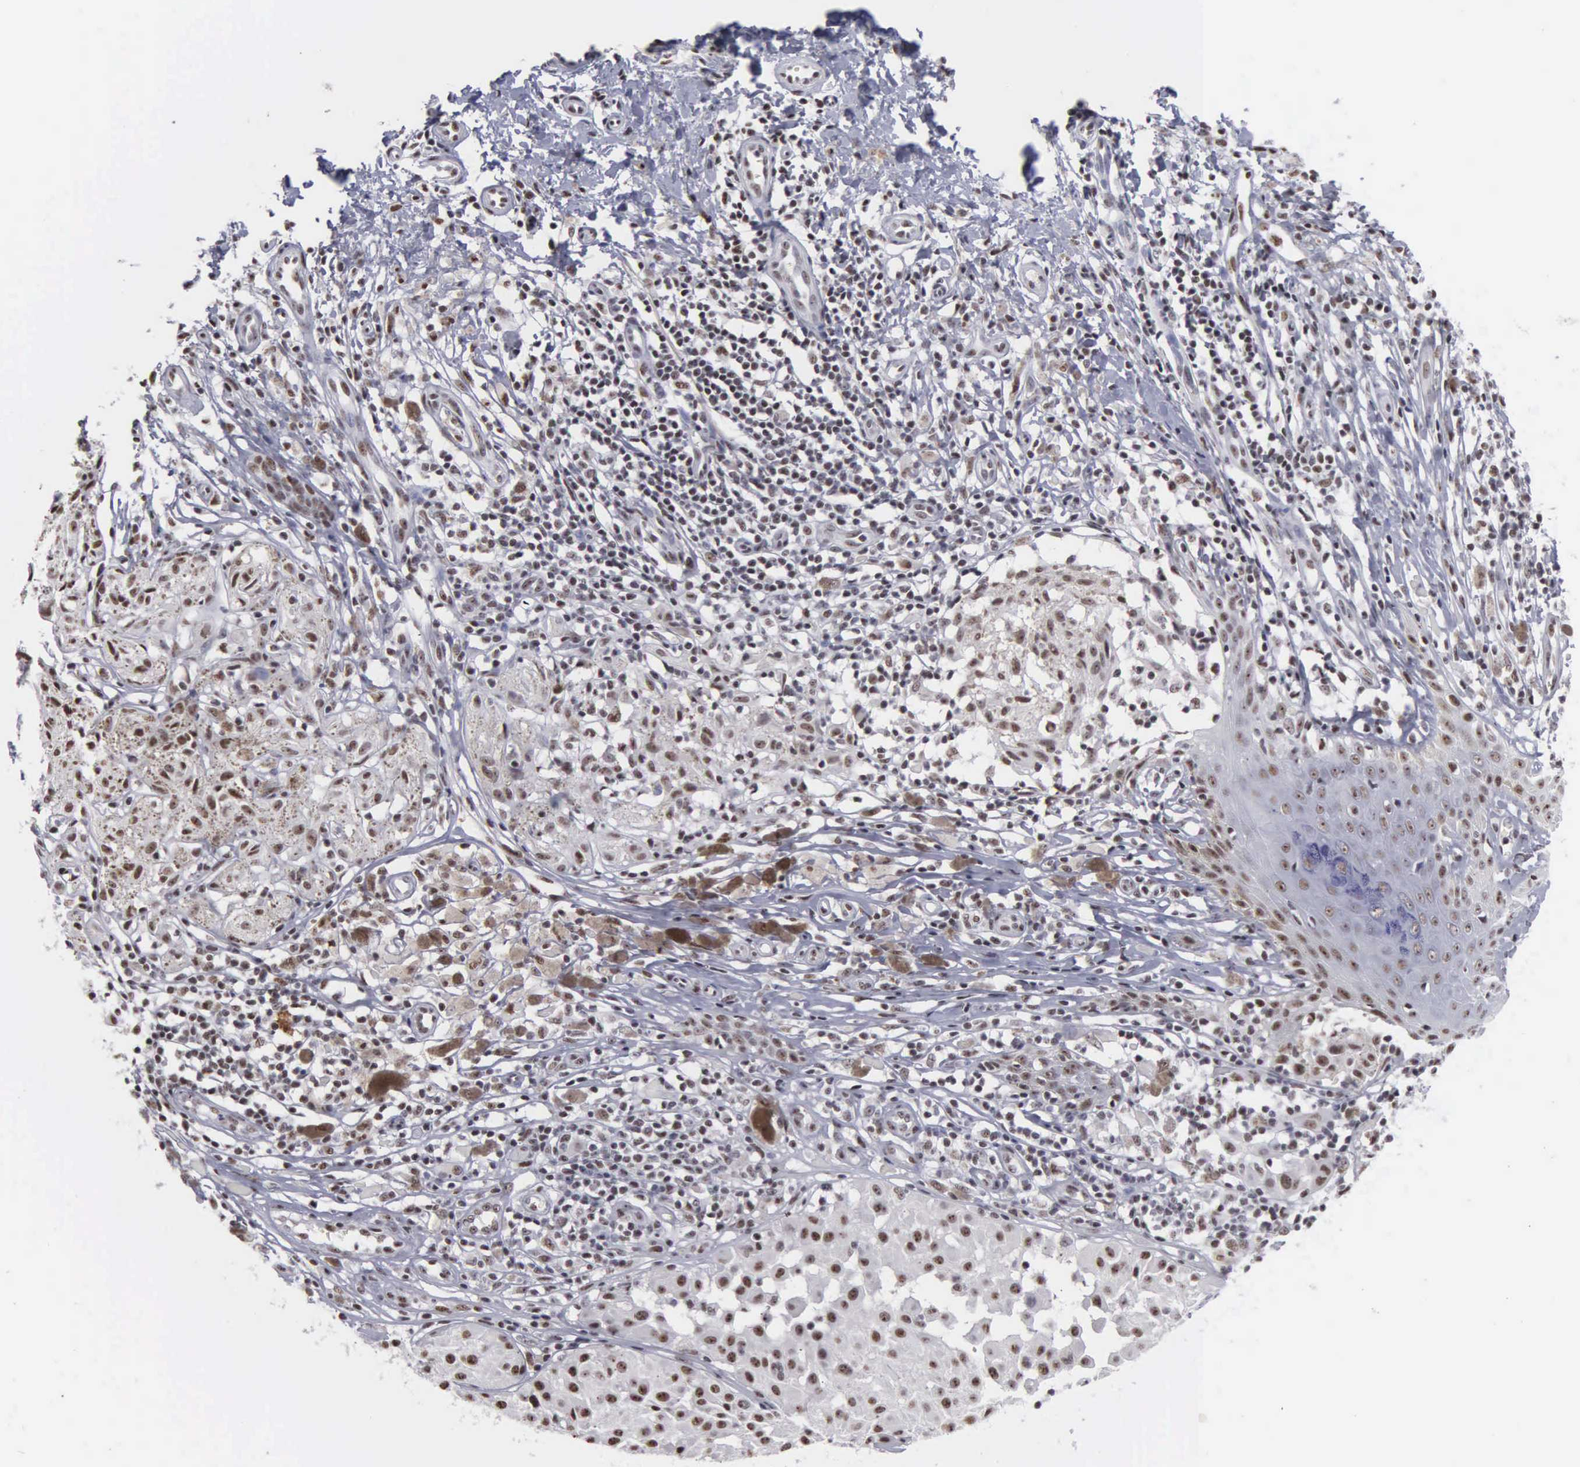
{"staining": {"intensity": "moderate", "quantity": "25%-75%", "location": "nuclear"}, "tissue": "melanoma", "cell_type": "Tumor cells", "image_type": "cancer", "snomed": [{"axis": "morphology", "description": "Malignant melanoma, NOS"}, {"axis": "topography", "description": "Skin"}], "caption": "Immunohistochemical staining of human melanoma reveals medium levels of moderate nuclear positivity in about 25%-75% of tumor cells. (IHC, brightfield microscopy, high magnification).", "gene": "KIAA0586", "patient": {"sex": "male", "age": 36}}